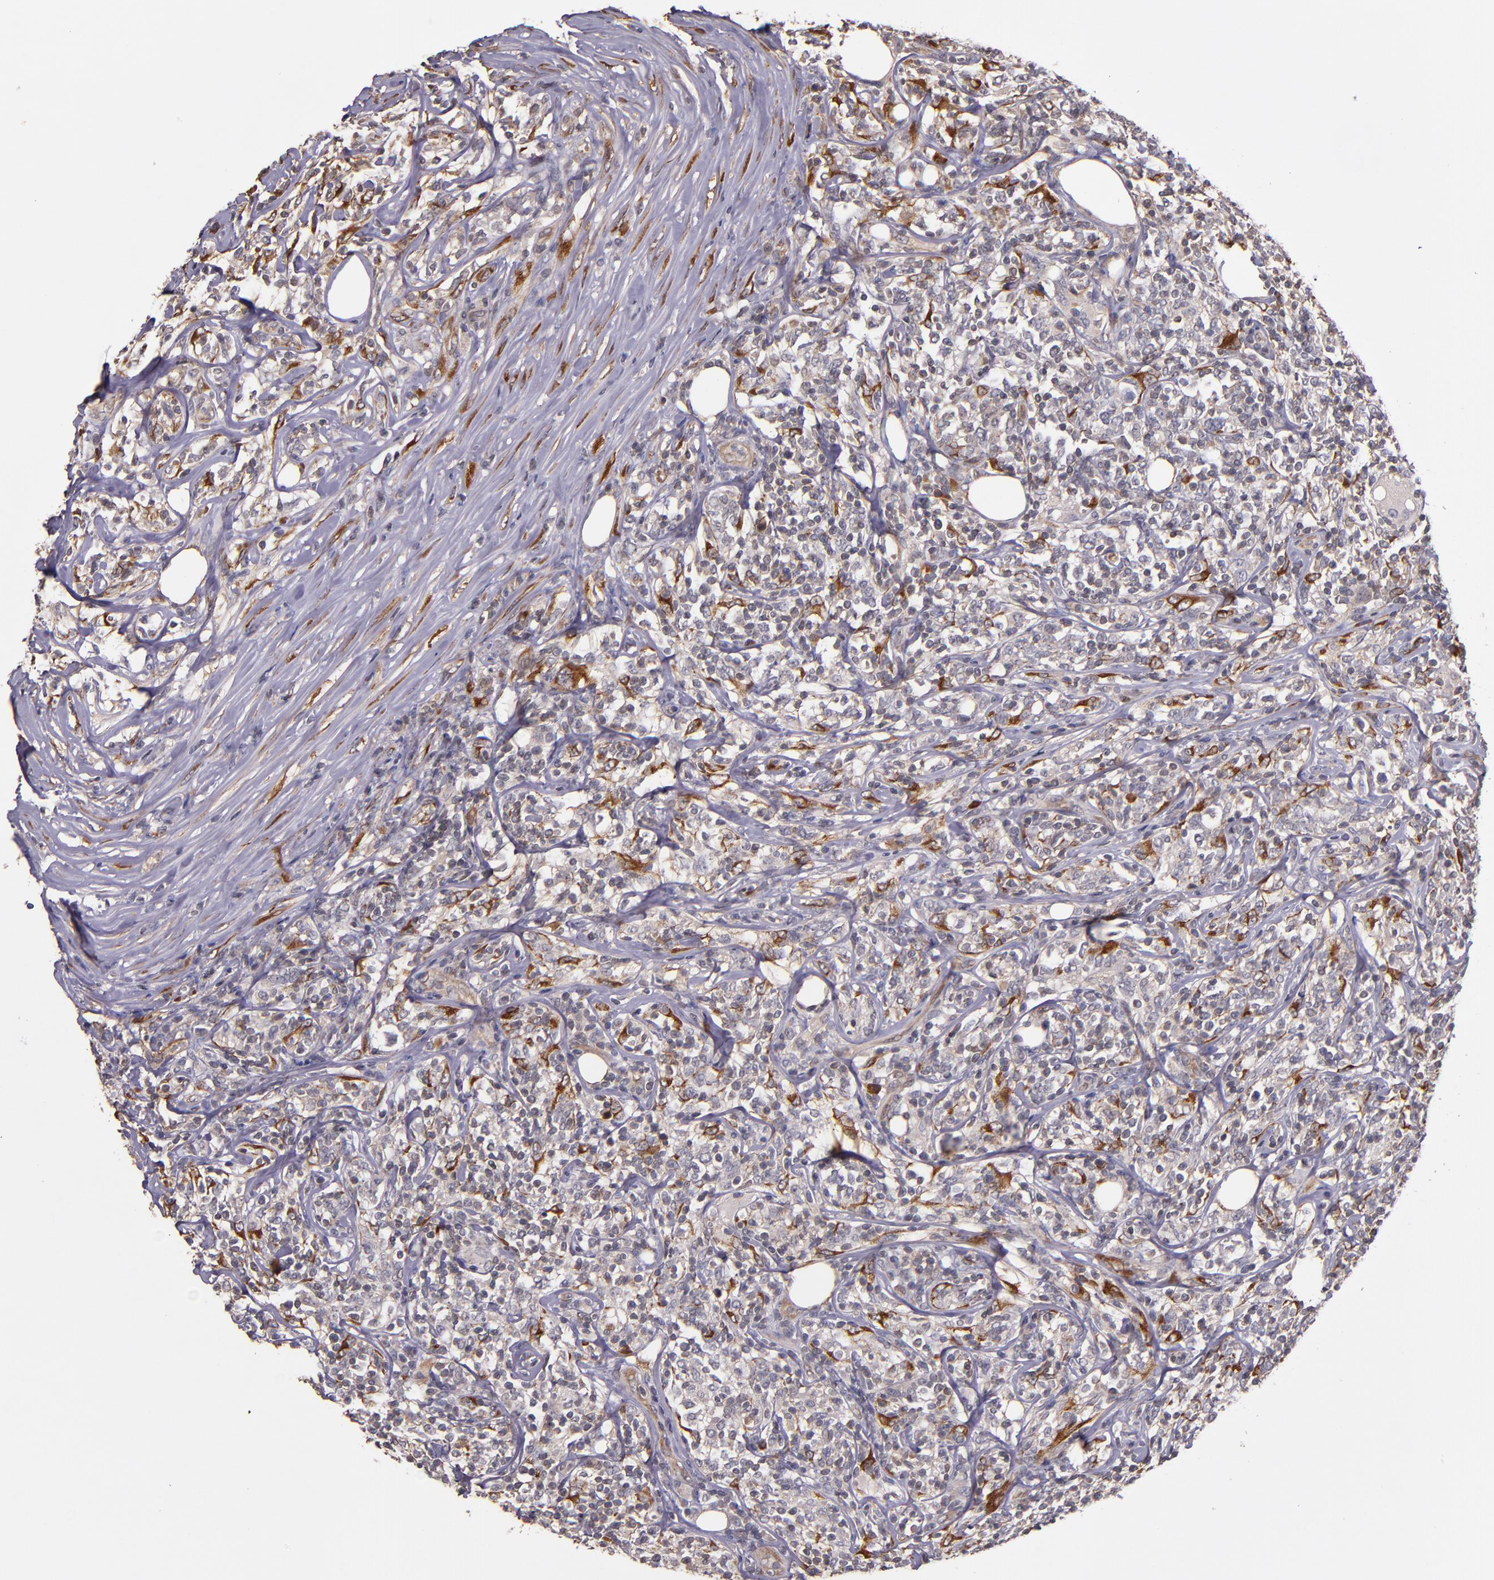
{"staining": {"intensity": "strong", "quantity": "<25%", "location": "cytoplasmic/membranous"}, "tissue": "lymphoma", "cell_type": "Tumor cells", "image_type": "cancer", "snomed": [{"axis": "morphology", "description": "Malignant lymphoma, non-Hodgkin's type, High grade"}, {"axis": "topography", "description": "Lymph node"}], "caption": "The immunohistochemical stain shows strong cytoplasmic/membranous expression in tumor cells of lymphoma tissue.", "gene": "PRAF2", "patient": {"sex": "female", "age": 84}}